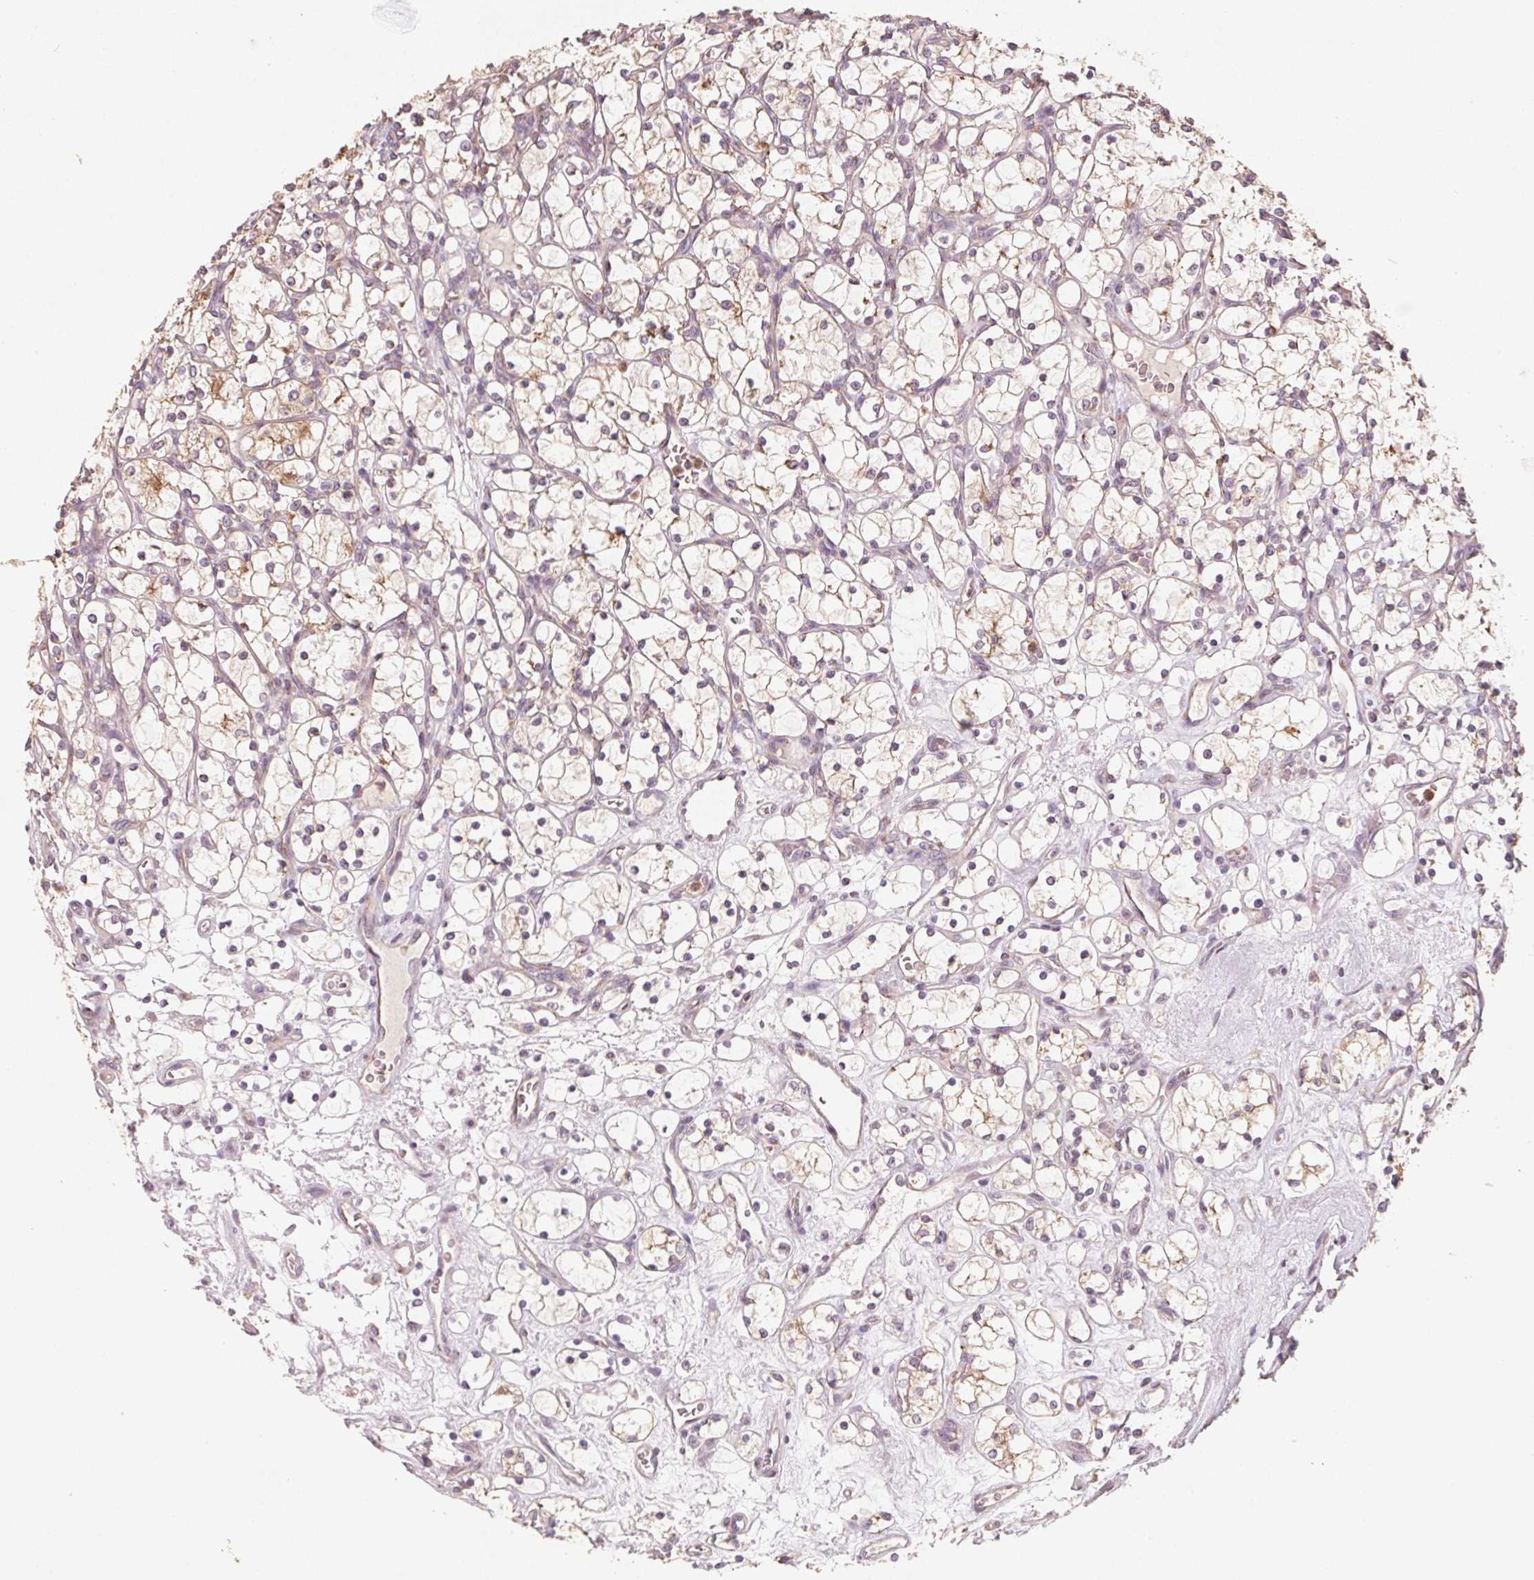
{"staining": {"intensity": "negative", "quantity": "none", "location": "none"}, "tissue": "renal cancer", "cell_type": "Tumor cells", "image_type": "cancer", "snomed": [{"axis": "morphology", "description": "Adenocarcinoma, NOS"}, {"axis": "topography", "description": "Kidney"}], "caption": "The immunohistochemistry (IHC) photomicrograph has no significant expression in tumor cells of adenocarcinoma (renal) tissue. (DAB (3,3'-diaminobenzidine) immunohistochemistry (IHC) with hematoxylin counter stain).", "gene": "AP1S1", "patient": {"sex": "female", "age": 69}}